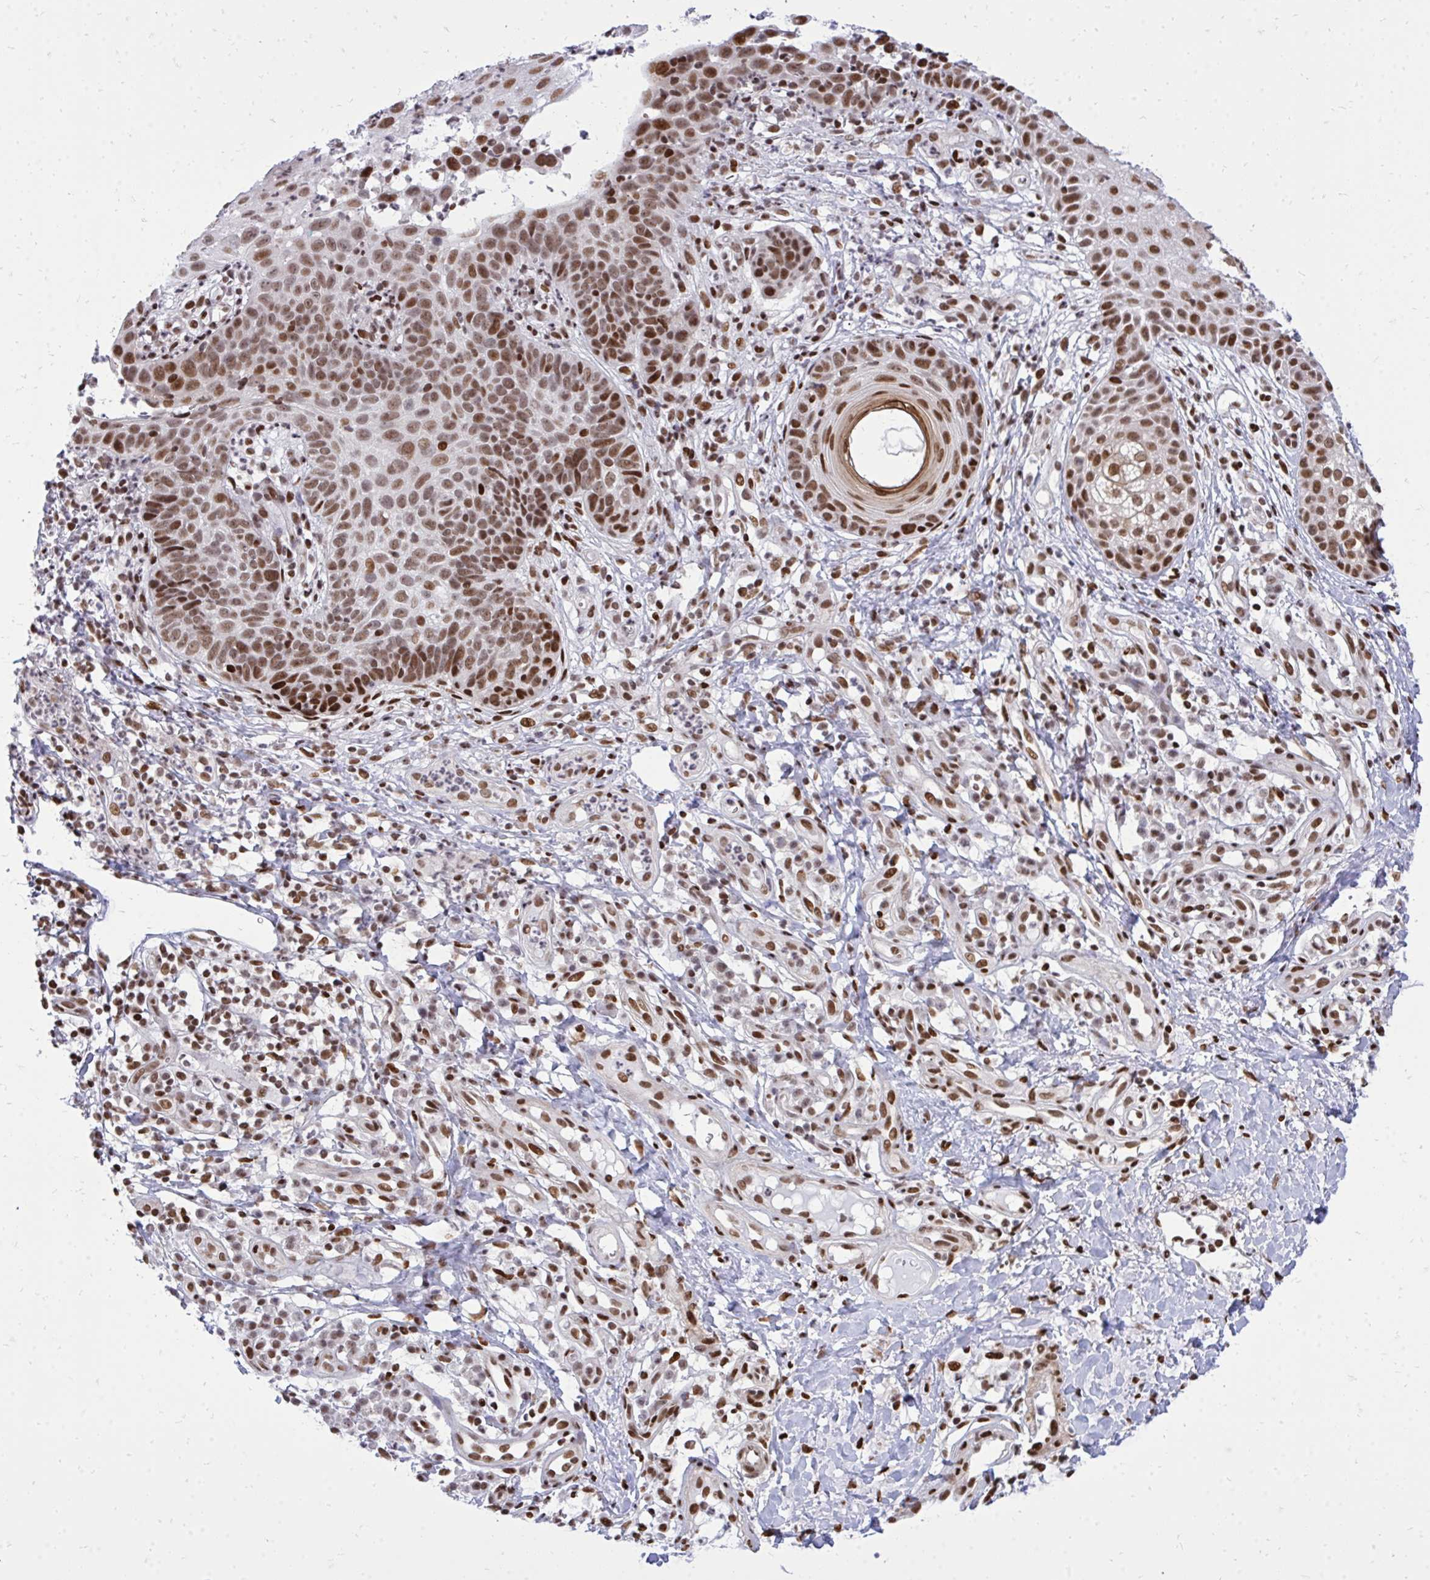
{"staining": {"intensity": "moderate", "quantity": ">75%", "location": "nuclear"}, "tissue": "skin cancer", "cell_type": "Tumor cells", "image_type": "cancer", "snomed": [{"axis": "morphology", "description": "Basal cell carcinoma"}, {"axis": "topography", "description": "Skin"}, {"axis": "topography", "description": "Skin of leg"}], "caption": "Basal cell carcinoma (skin) tissue reveals moderate nuclear expression in approximately >75% of tumor cells, visualized by immunohistochemistry.", "gene": "TBL1Y", "patient": {"sex": "female", "age": 87}}